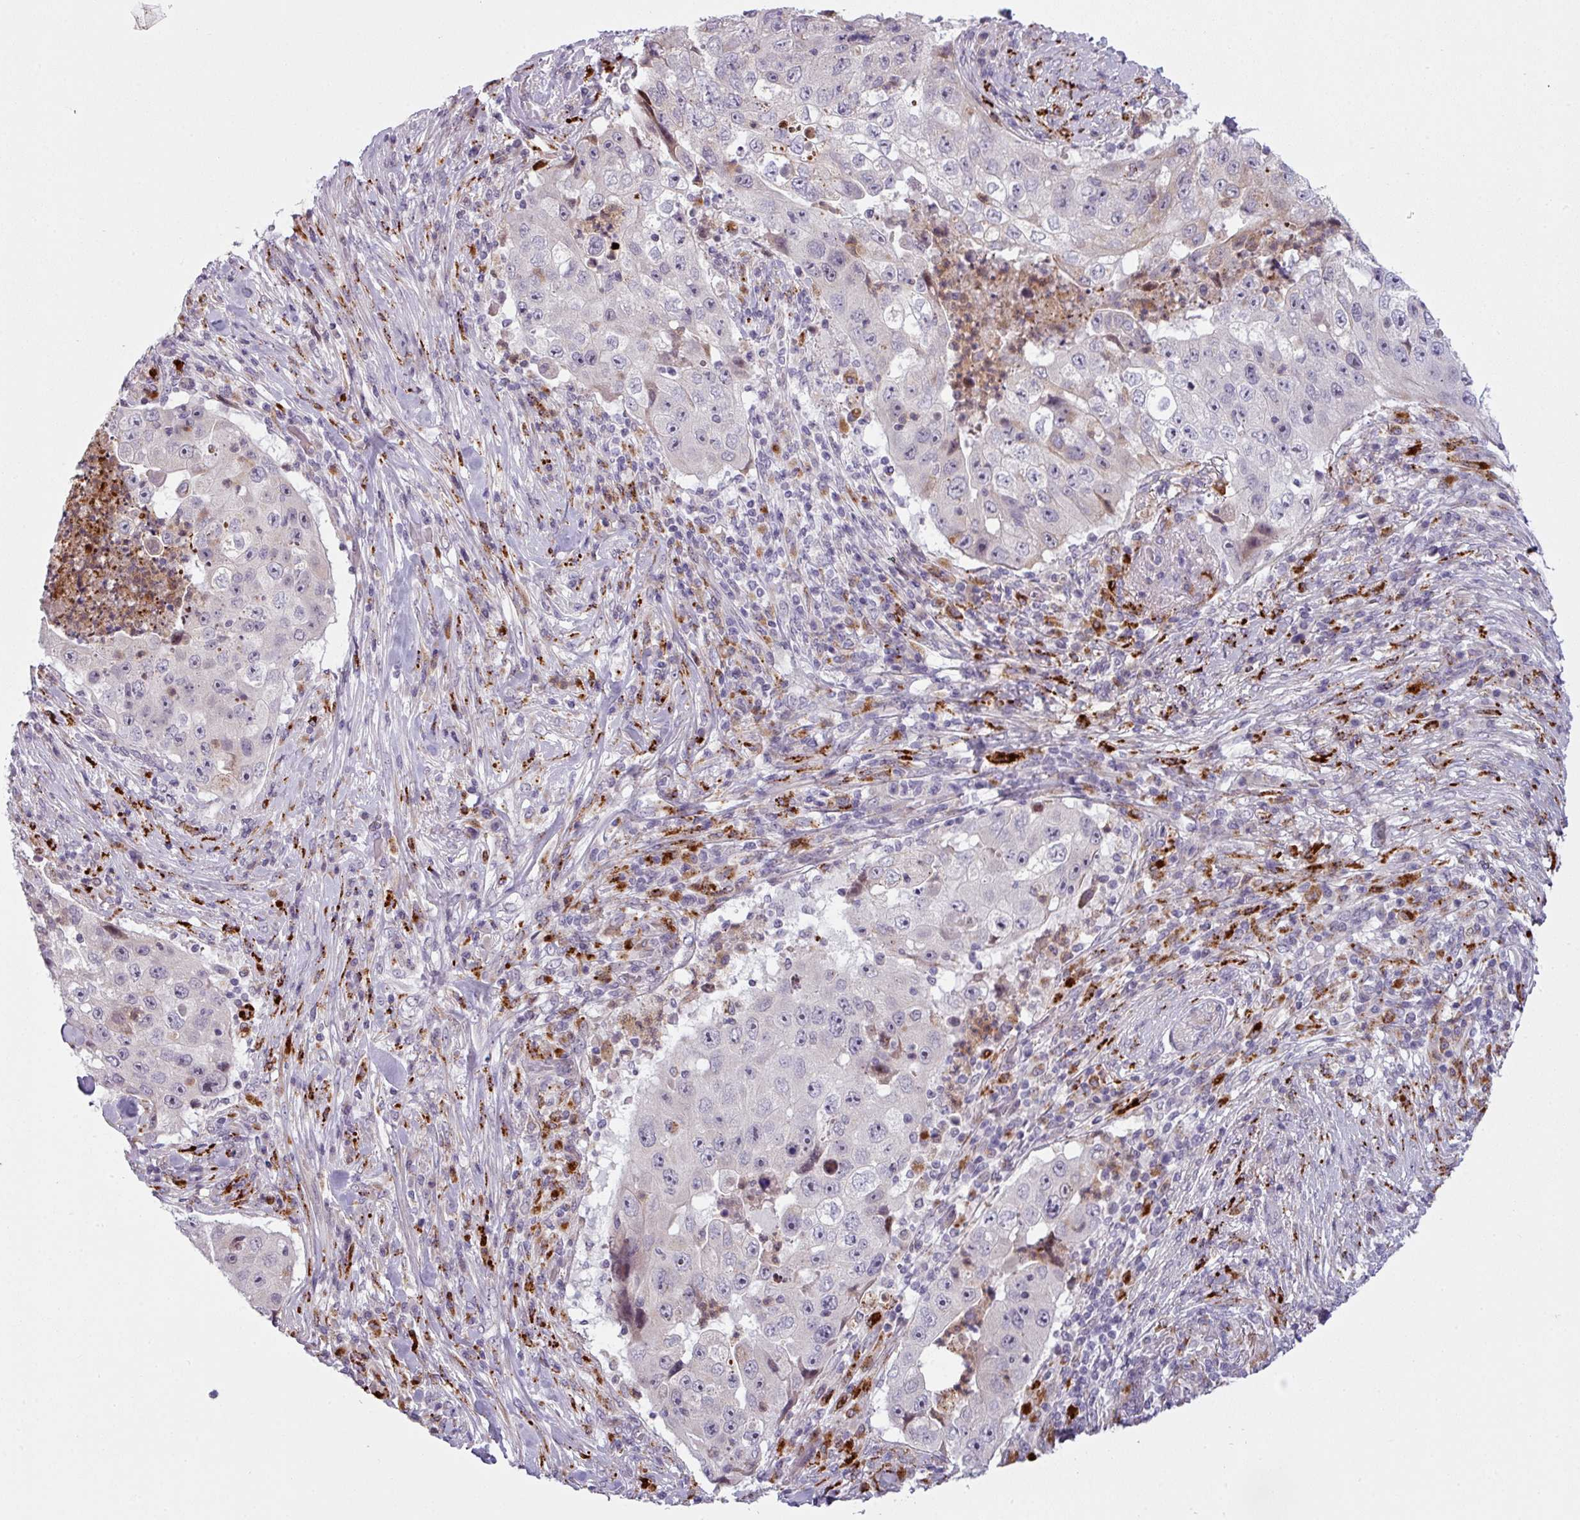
{"staining": {"intensity": "negative", "quantity": "none", "location": "none"}, "tissue": "lung cancer", "cell_type": "Tumor cells", "image_type": "cancer", "snomed": [{"axis": "morphology", "description": "Squamous cell carcinoma, NOS"}, {"axis": "topography", "description": "Lung"}], "caption": "Immunohistochemical staining of human lung cancer displays no significant staining in tumor cells.", "gene": "MAP7D2", "patient": {"sex": "male", "age": 64}}